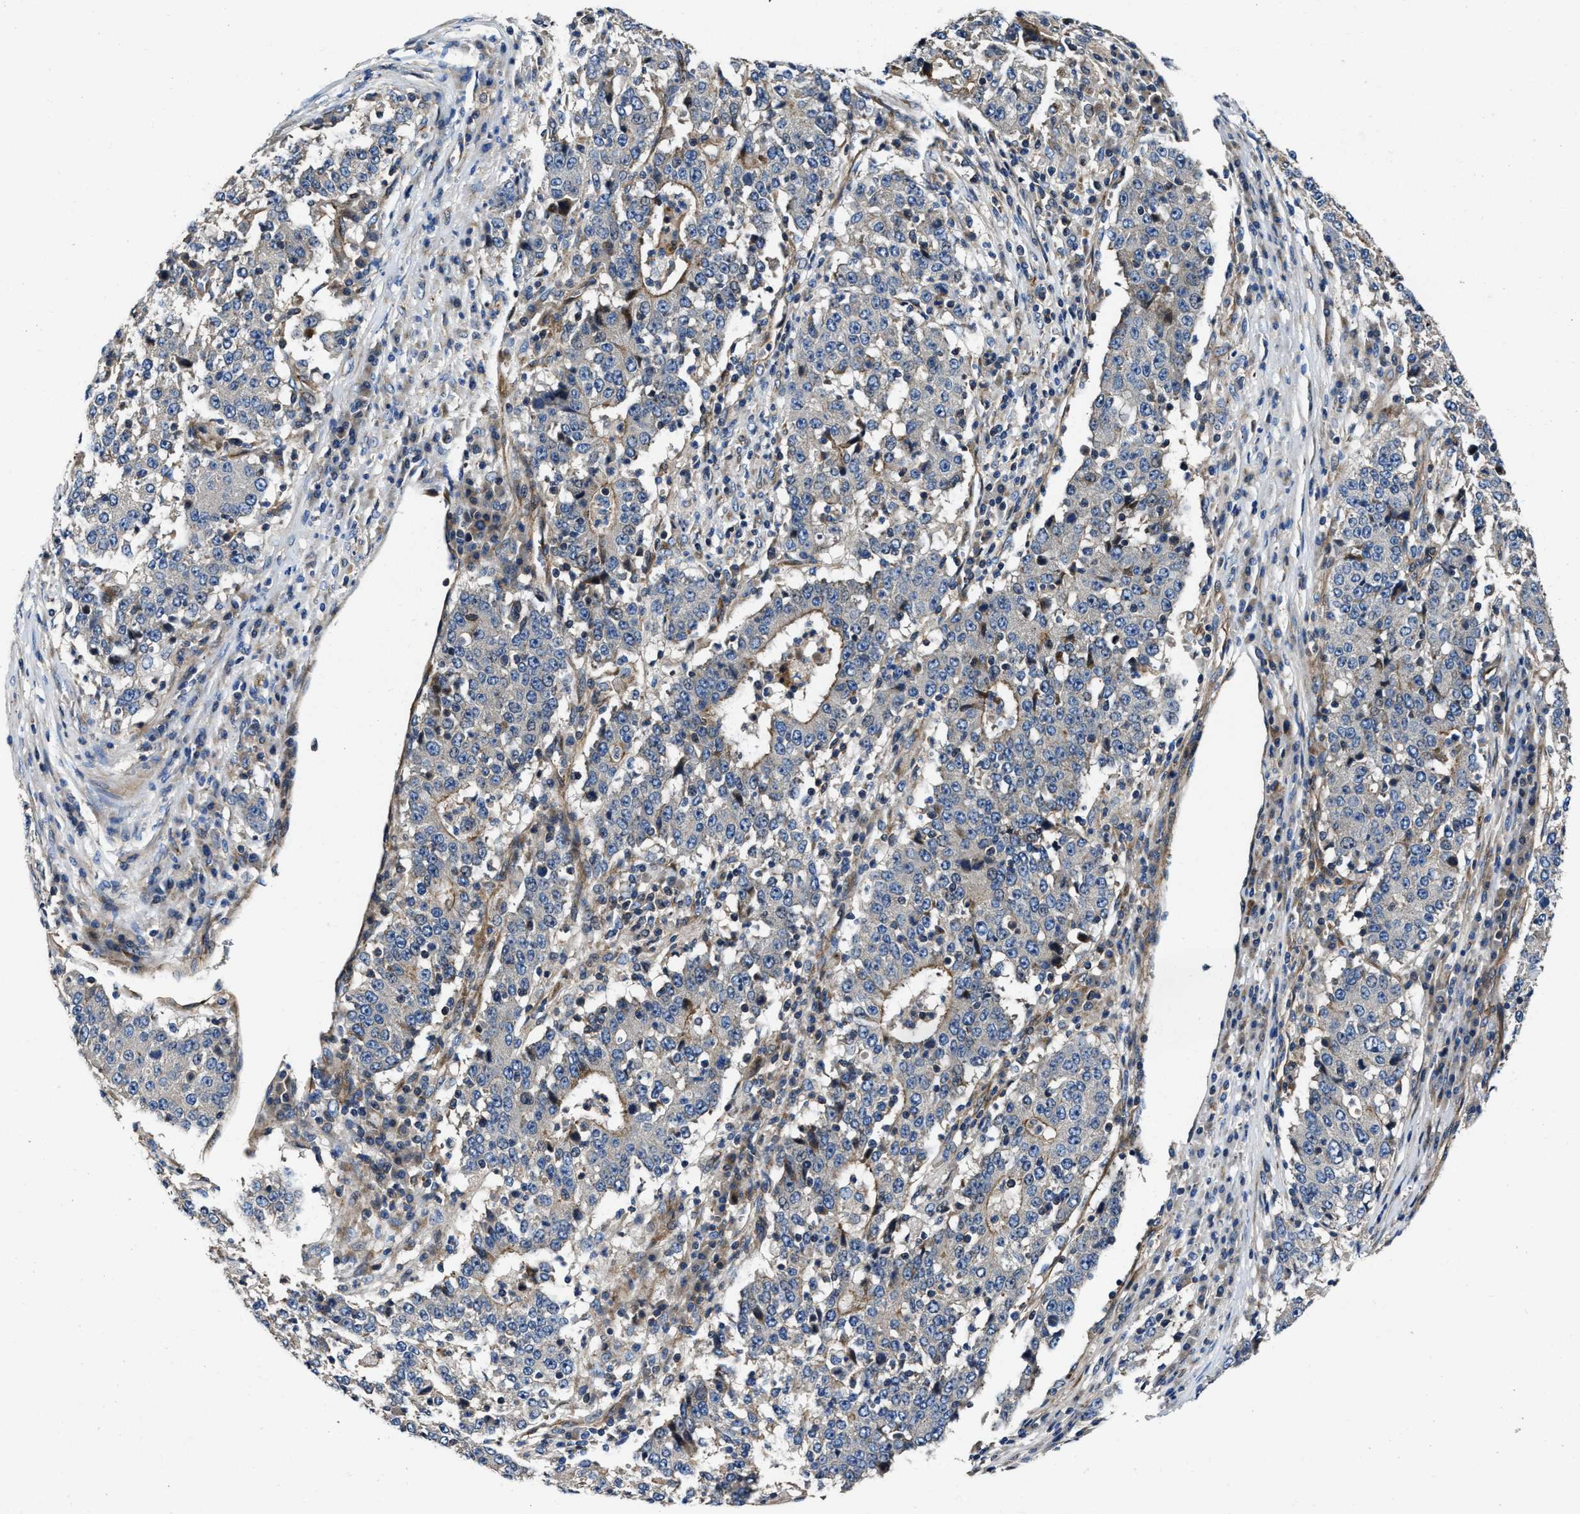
{"staining": {"intensity": "negative", "quantity": "none", "location": "none"}, "tissue": "stomach cancer", "cell_type": "Tumor cells", "image_type": "cancer", "snomed": [{"axis": "morphology", "description": "Adenocarcinoma, NOS"}, {"axis": "topography", "description": "Stomach"}], "caption": "Stomach cancer was stained to show a protein in brown. There is no significant positivity in tumor cells.", "gene": "PTAR1", "patient": {"sex": "male", "age": 59}}